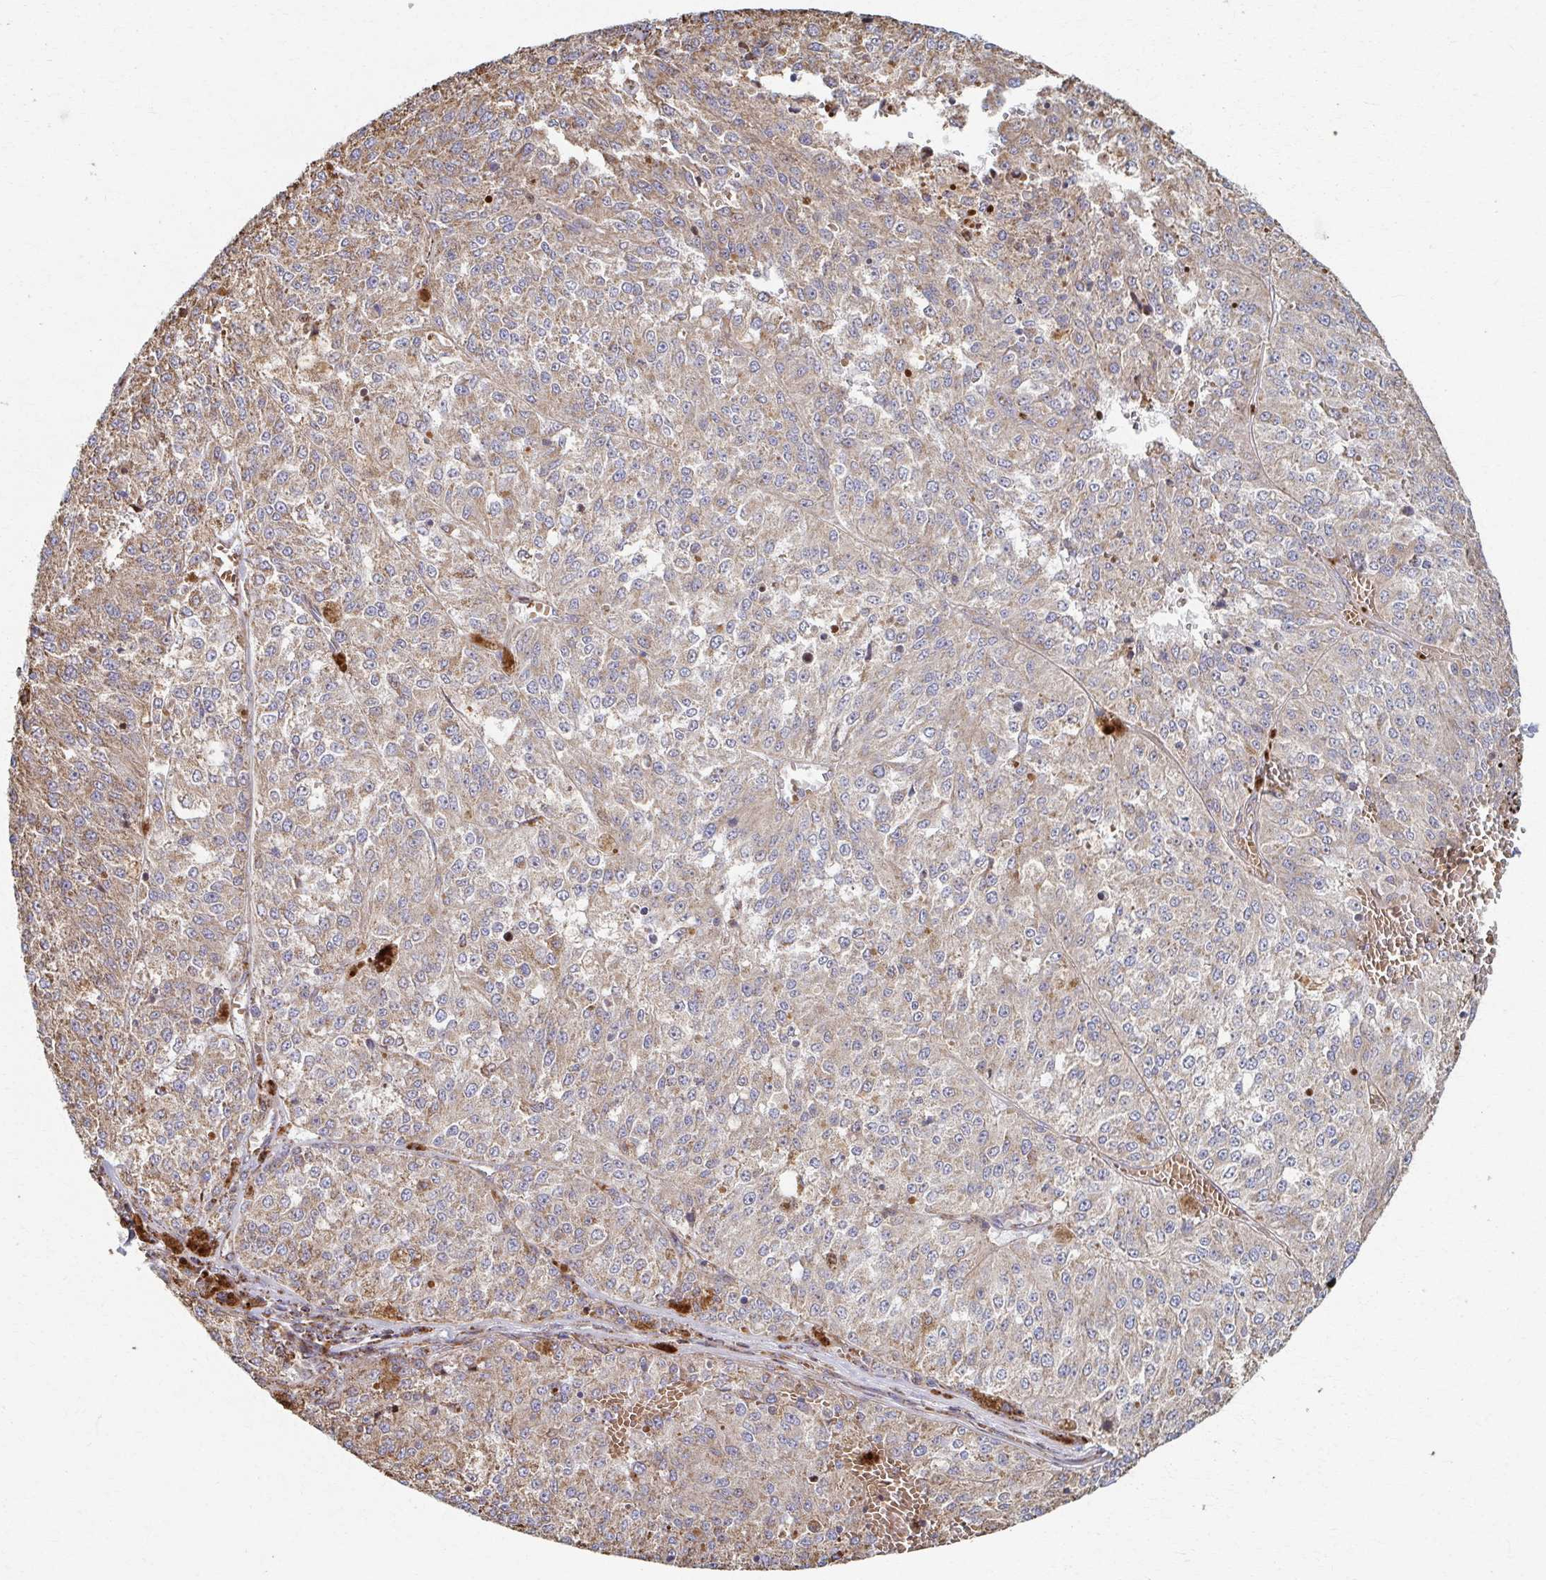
{"staining": {"intensity": "weak", "quantity": "25%-75%", "location": "cytoplasmic/membranous"}, "tissue": "melanoma", "cell_type": "Tumor cells", "image_type": "cancer", "snomed": [{"axis": "morphology", "description": "Malignant melanoma, Metastatic site"}, {"axis": "topography", "description": "Lymph node"}], "caption": "DAB (3,3'-diaminobenzidine) immunohistochemical staining of melanoma shows weak cytoplasmic/membranous protein staining in about 25%-75% of tumor cells.", "gene": "SAT1", "patient": {"sex": "female", "age": 64}}